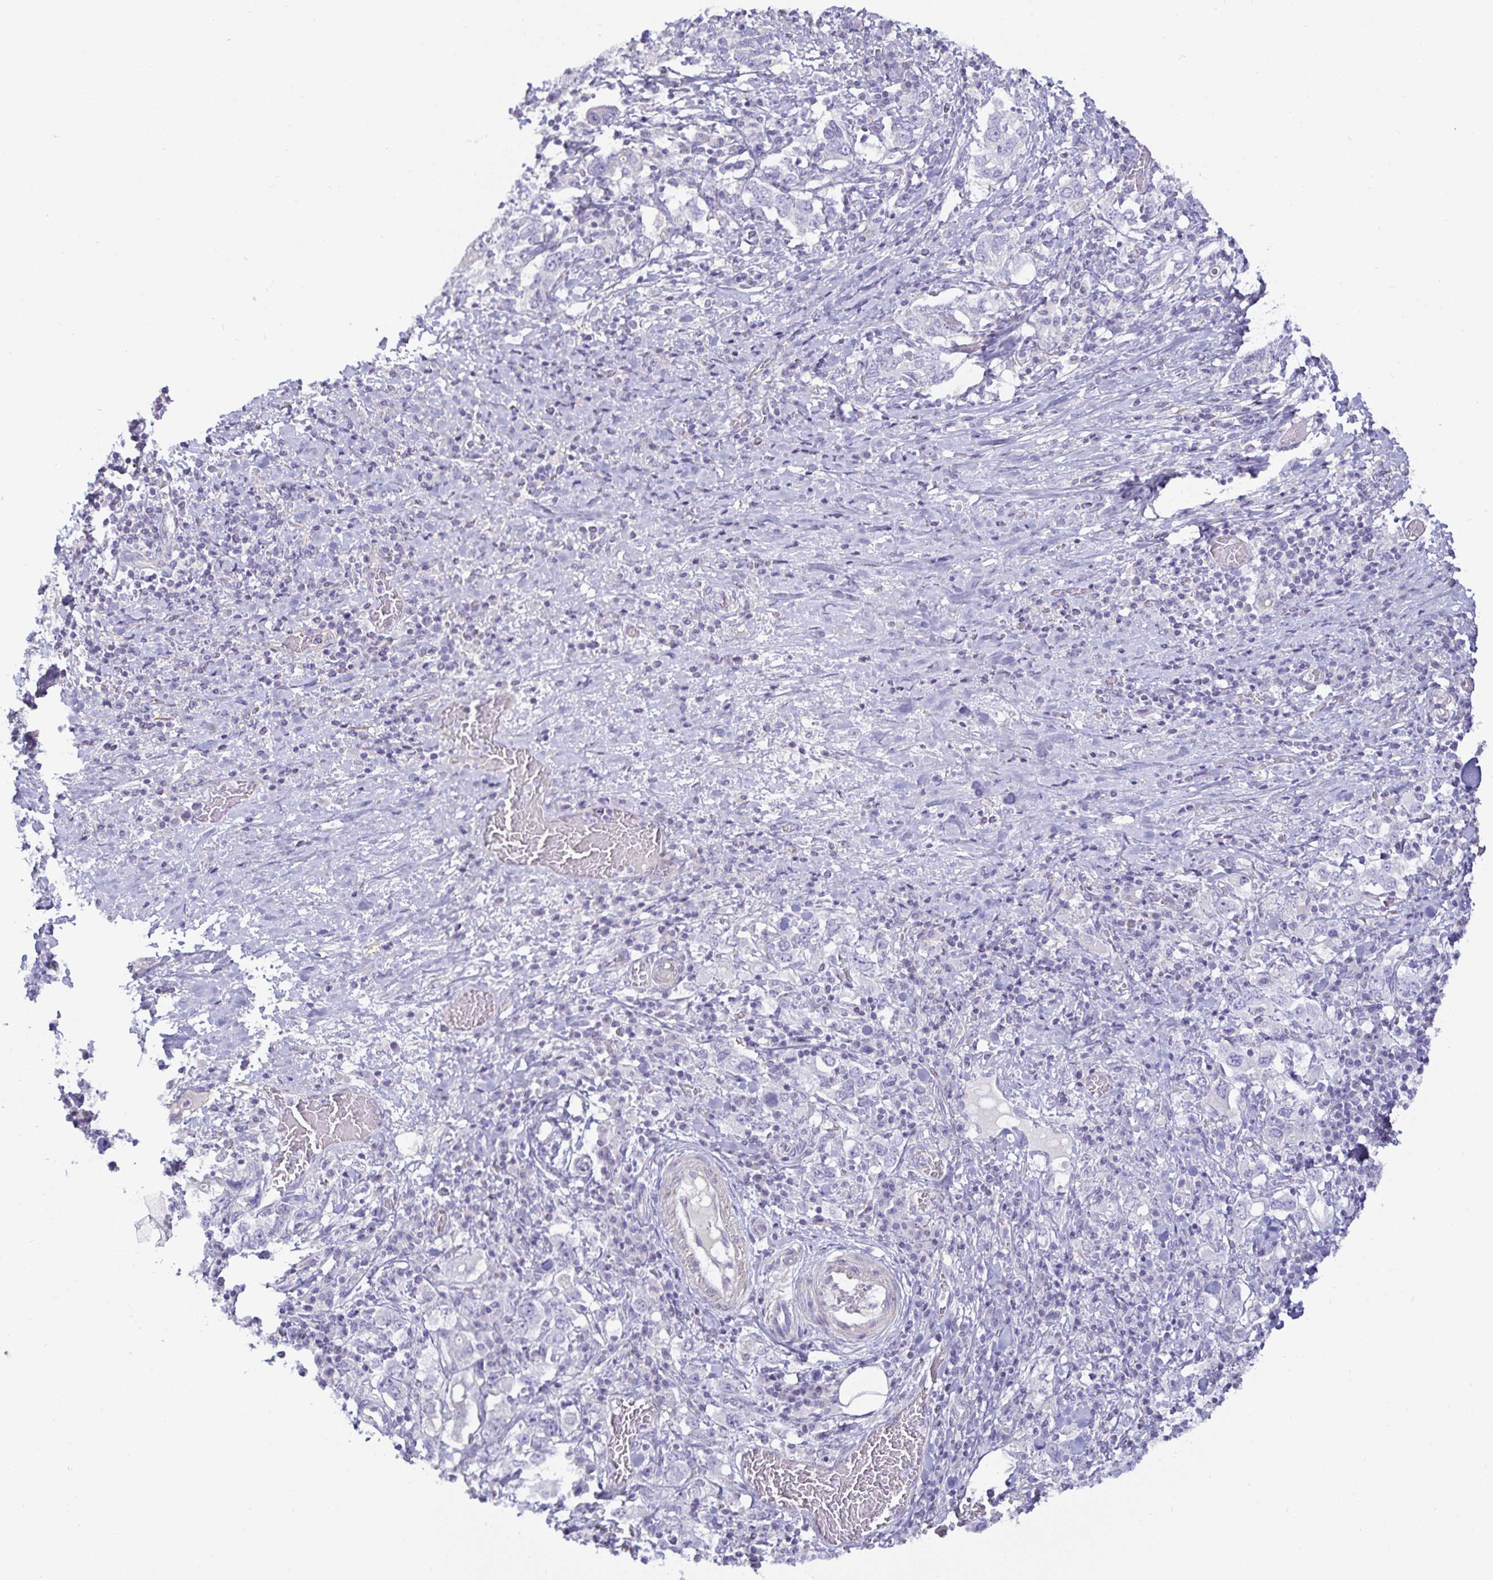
{"staining": {"intensity": "negative", "quantity": "none", "location": "none"}, "tissue": "stomach cancer", "cell_type": "Tumor cells", "image_type": "cancer", "snomed": [{"axis": "morphology", "description": "Adenocarcinoma, NOS"}, {"axis": "topography", "description": "Stomach, upper"}, {"axis": "topography", "description": "Stomach"}], "caption": "An IHC histopathology image of stomach adenocarcinoma is shown. There is no staining in tumor cells of stomach adenocarcinoma.", "gene": "SPAG4", "patient": {"sex": "male", "age": 62}}